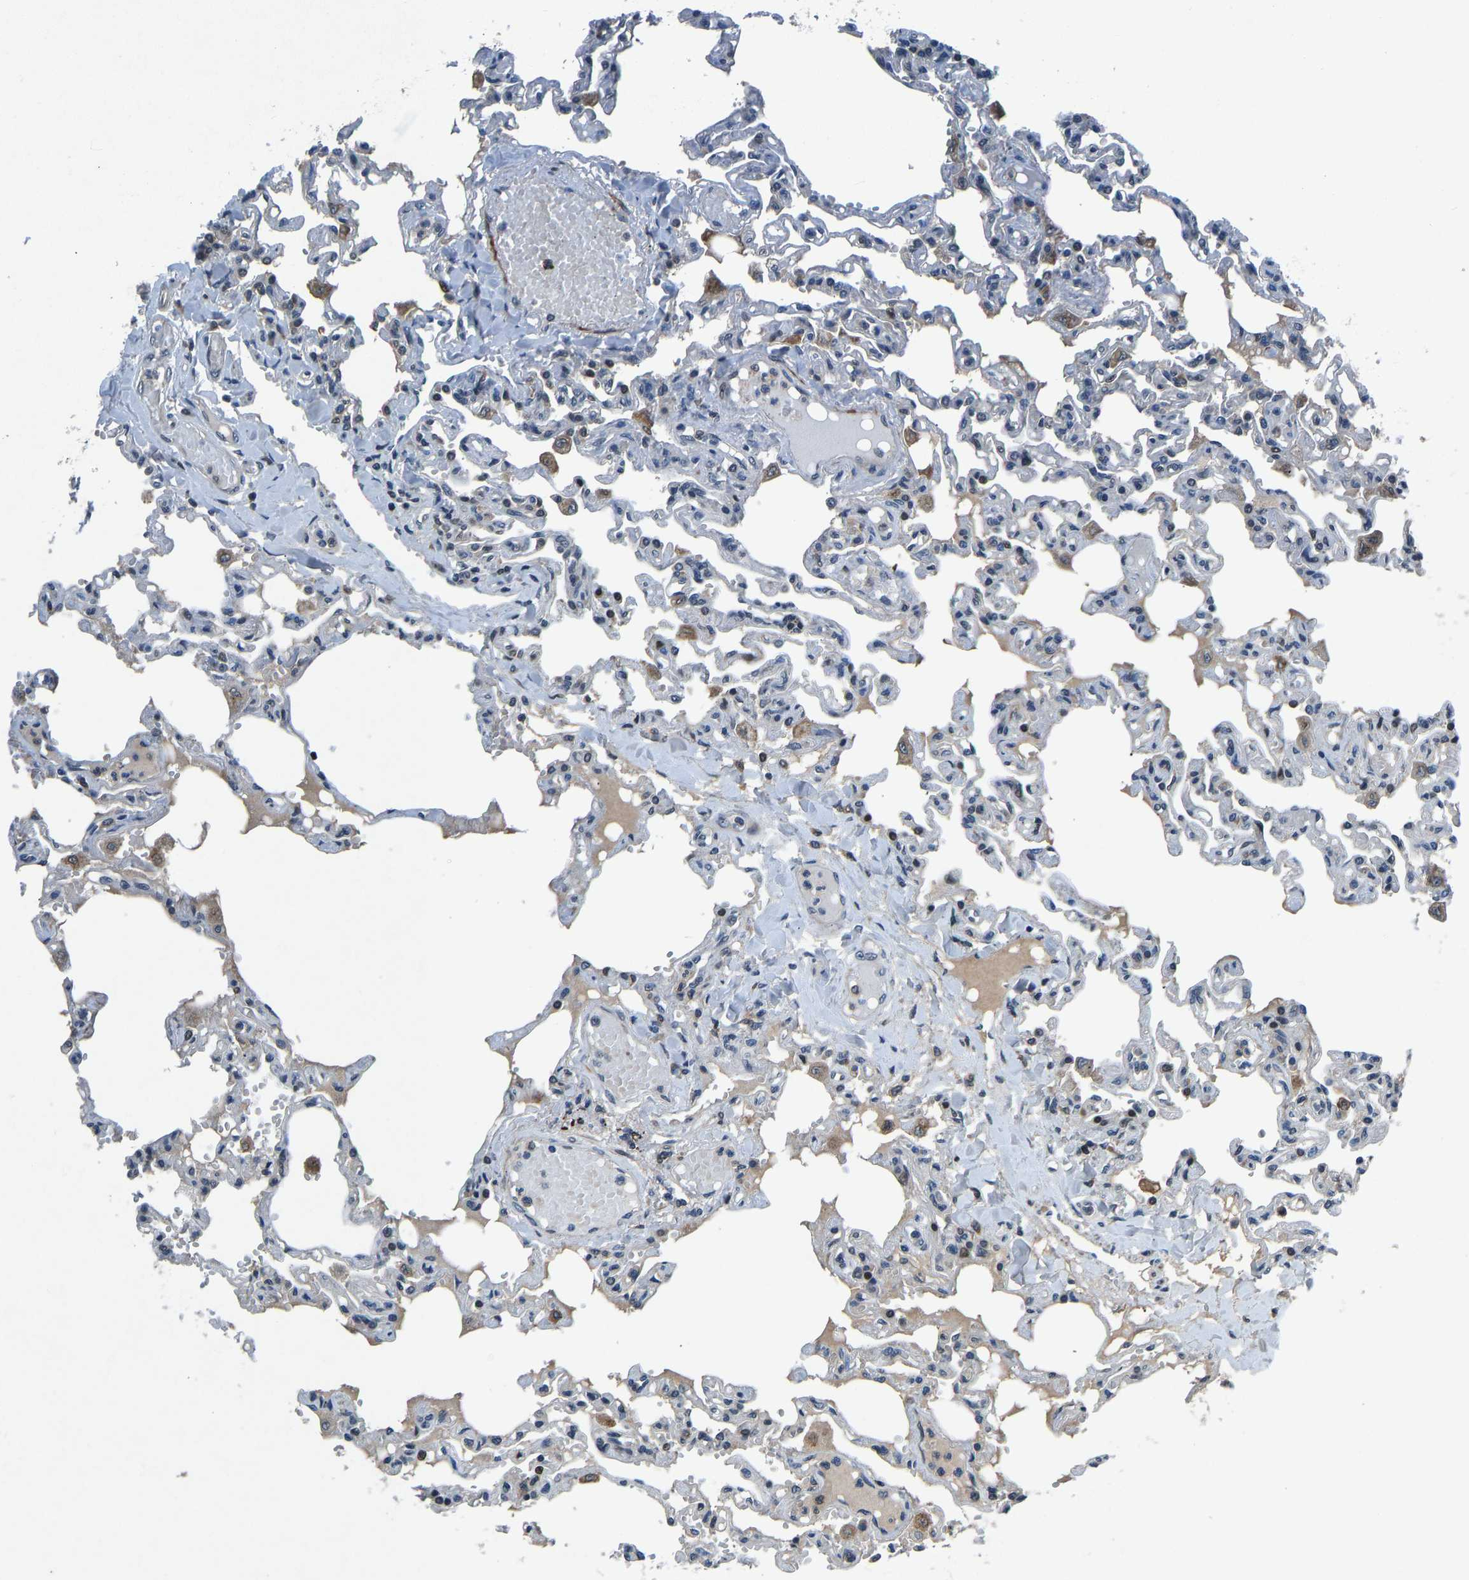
{"staining": {"intensity": "negative", "quantity": "none", "location": "none"}, "tissue": "lung", "cell_type": "Alveolar cells", "image_type": "normal", "snomed": [{"axis": "morphology", "description": "Normal tissue, NOS"}, {"axis": "topography", "description": "Lung"}], "caption": "There is no significant expression in alveolar cells of lung. (Immunohistochemistry, brightfield microscopy, high magnification).", "gene": "RLIM", "patient": {"sex": "male", "age": 21}}